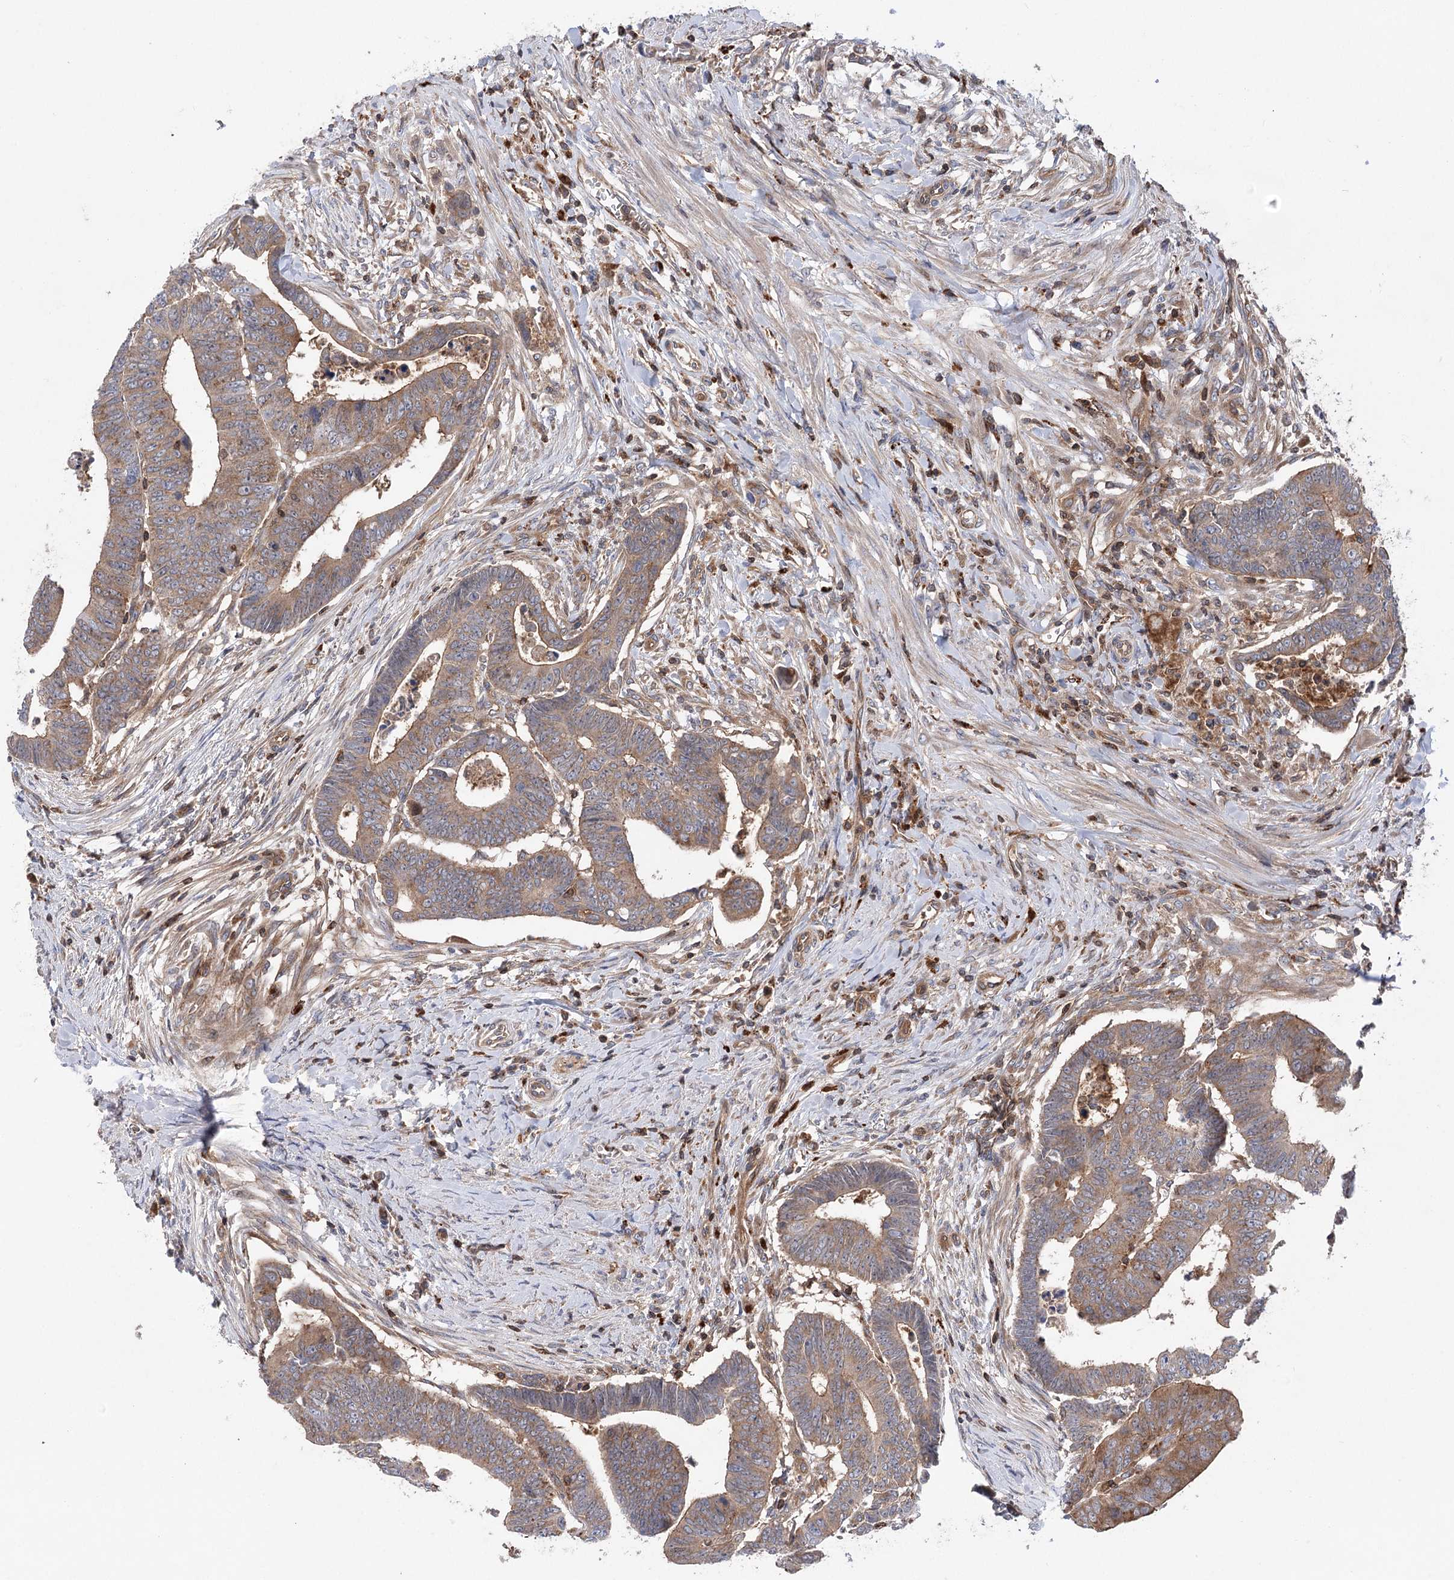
{"staining": {"intensity": "moderate", "quantity": ">75%", "location": "cytoplasmic/membranous"}, "tissue": "colorectal cancer", "cell_type": "Tumor cells", "image_type": "cancer", "snomed": [{"axis": "morphology", "description": "Normal tissue, NOS"}, {"axis": "morphology", "description": "Adenocarcinoma, NOS"}, {"axis": "topography", "description": "Rectum"}], "caption": "Immunohistochemistry of human colorectal adenocarcinoma demonstrates medium levels of moderate cytoplasmic/membranous expression in about >75% of tumor cells.", "gene": "VPS37B", "patient": {"sex": "female", "age": 65}}